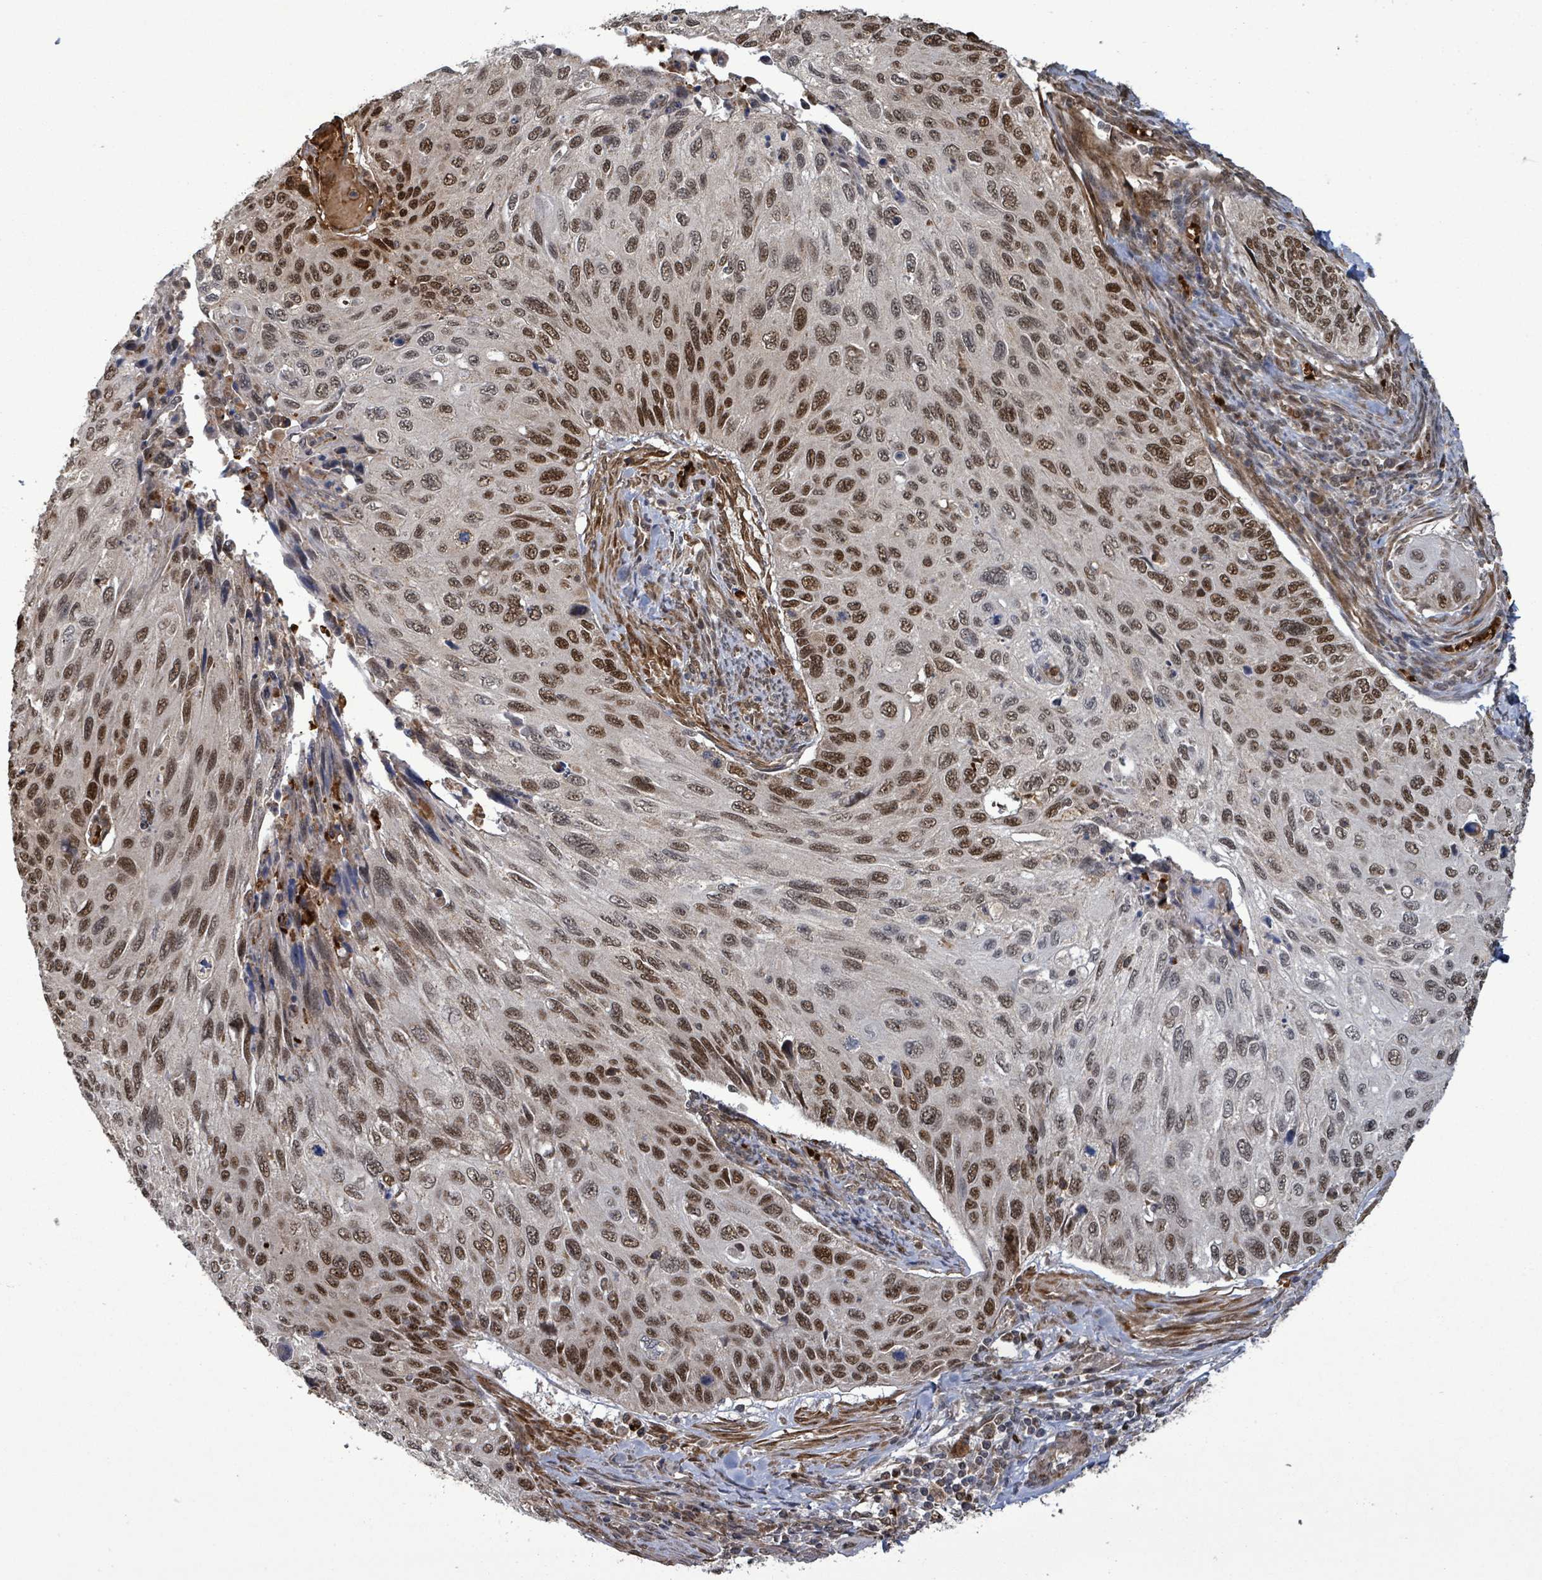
{"staining": {"intensity": "moderate", "quantity": ">75%", "location": "nuclear"}, "tissue": "cervical cancer", "cell_type": "Tumor cells", "image_type": "cancer", "snomed": [{"axis": "morphology", "description": "Squamous cell carcinoma, NOS"}, {"axis": "topography", "description": "Cervix"}], "caption": "Human cervical squamous cell carcinoma stained with a brown dye displays moderate nuclear positive positivity in approximately >75% of tumor cells.", "gene": "PATZ1", "patient": {"sex": "female", "age": 70}}